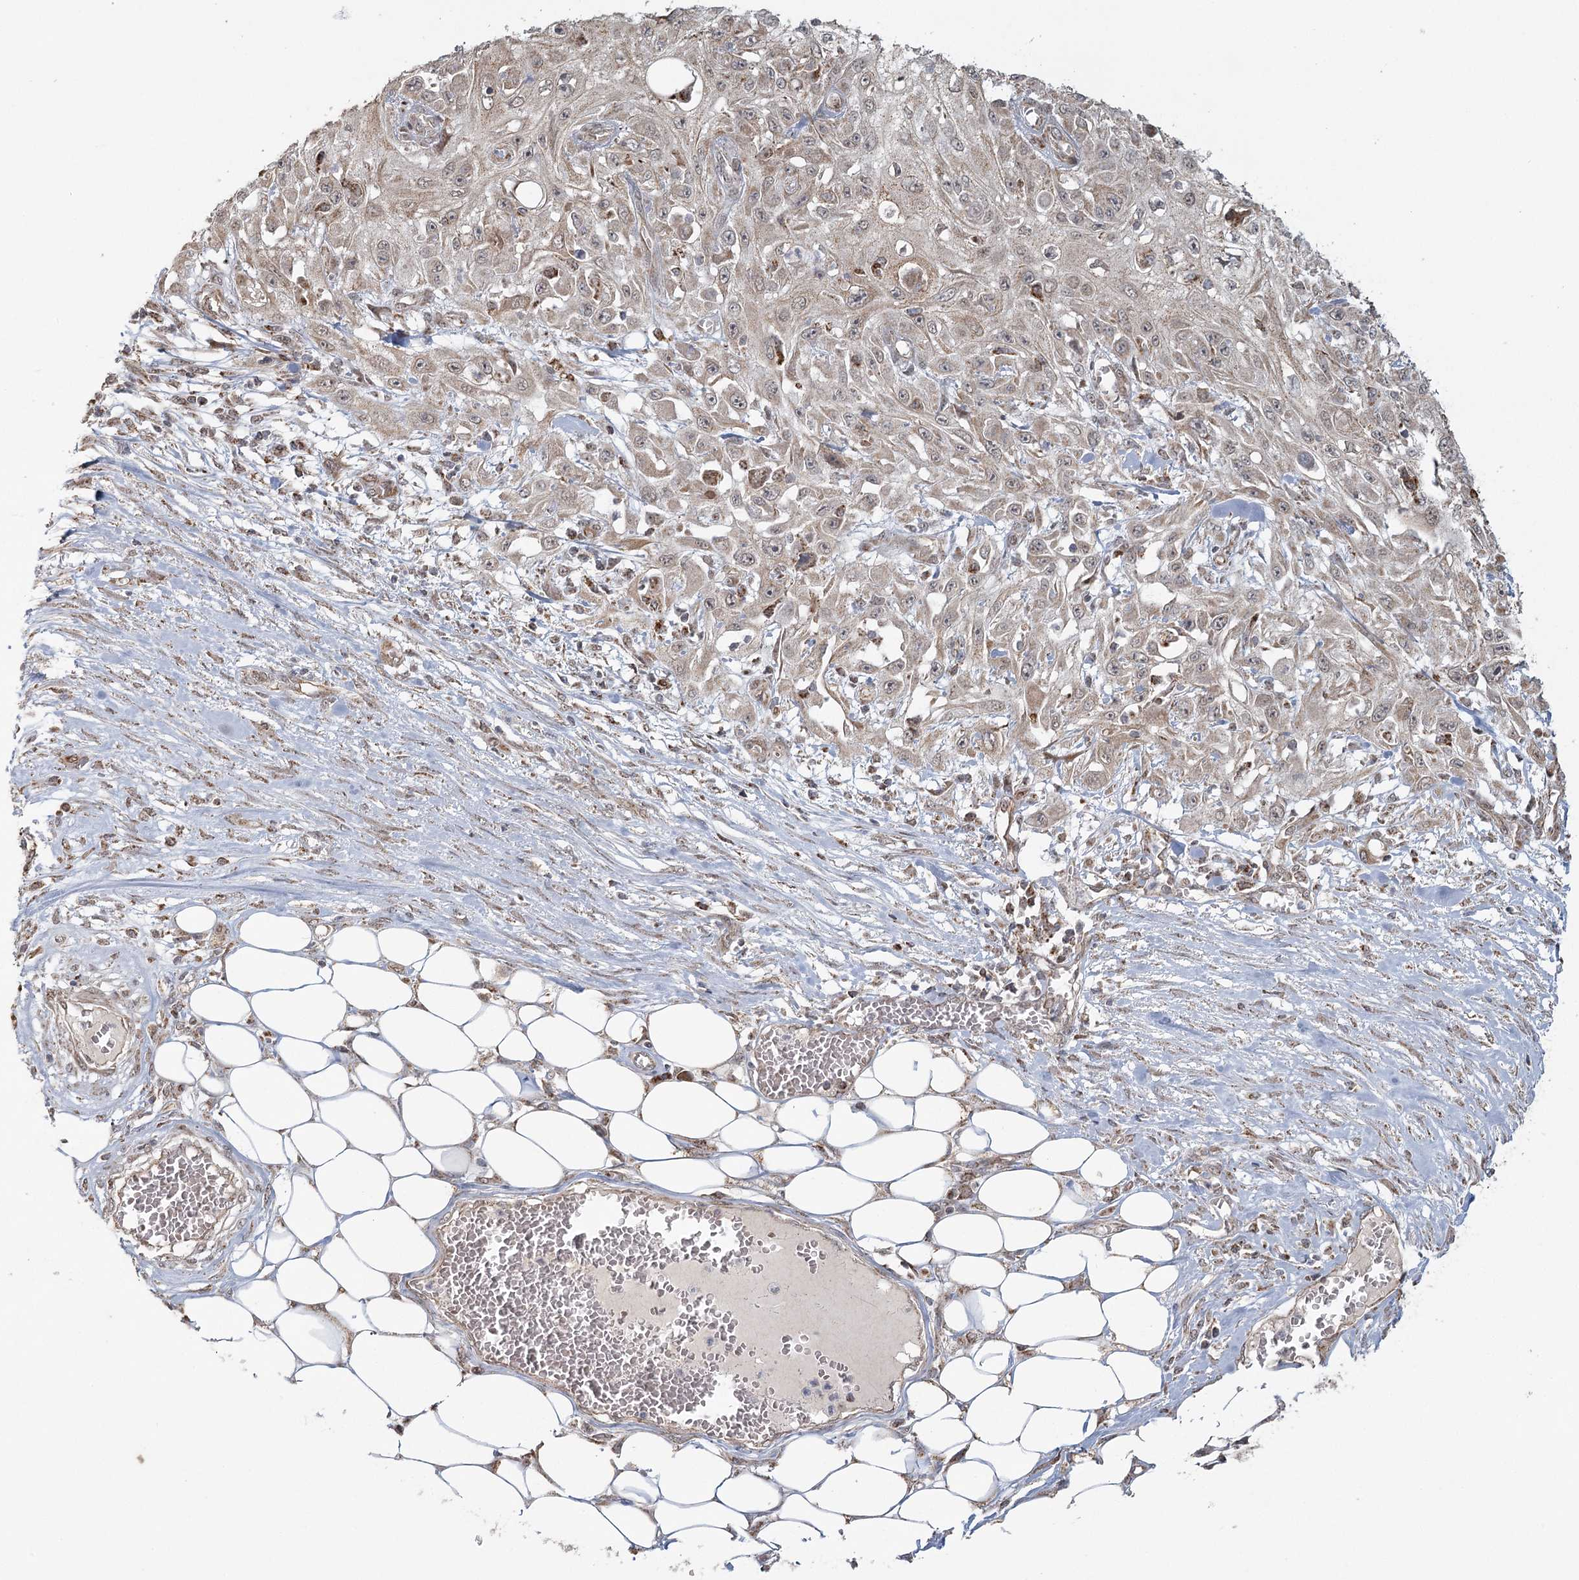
{"staining": {"intensity": "weak", "quantity": "25%-75%", "location": "cytoplasmic/membranous"}, "tissue": "skin cancer", "cell_type": "Tumor cells", "image_type": "cancer", "snomed": [{"axis": "morphology", "description": "Squamous cell carcinoma, NOS"}, {"axis": "morphology", "description": "Squamous cell carcinoma, metastatic, NOS"}, {"axis": "topography", "description": "Skin"}, {"axis": "topography", "description": "Lymph node"}], "caption": "Weak cytoplasmic/membranous staining for a protein is appreciated in approximately 25%-75% of tumor cells of skin cancer using immunohistochemistry (IHC).", "gene": "LACTB", "patient": {"sex": "male", "age": 75}}